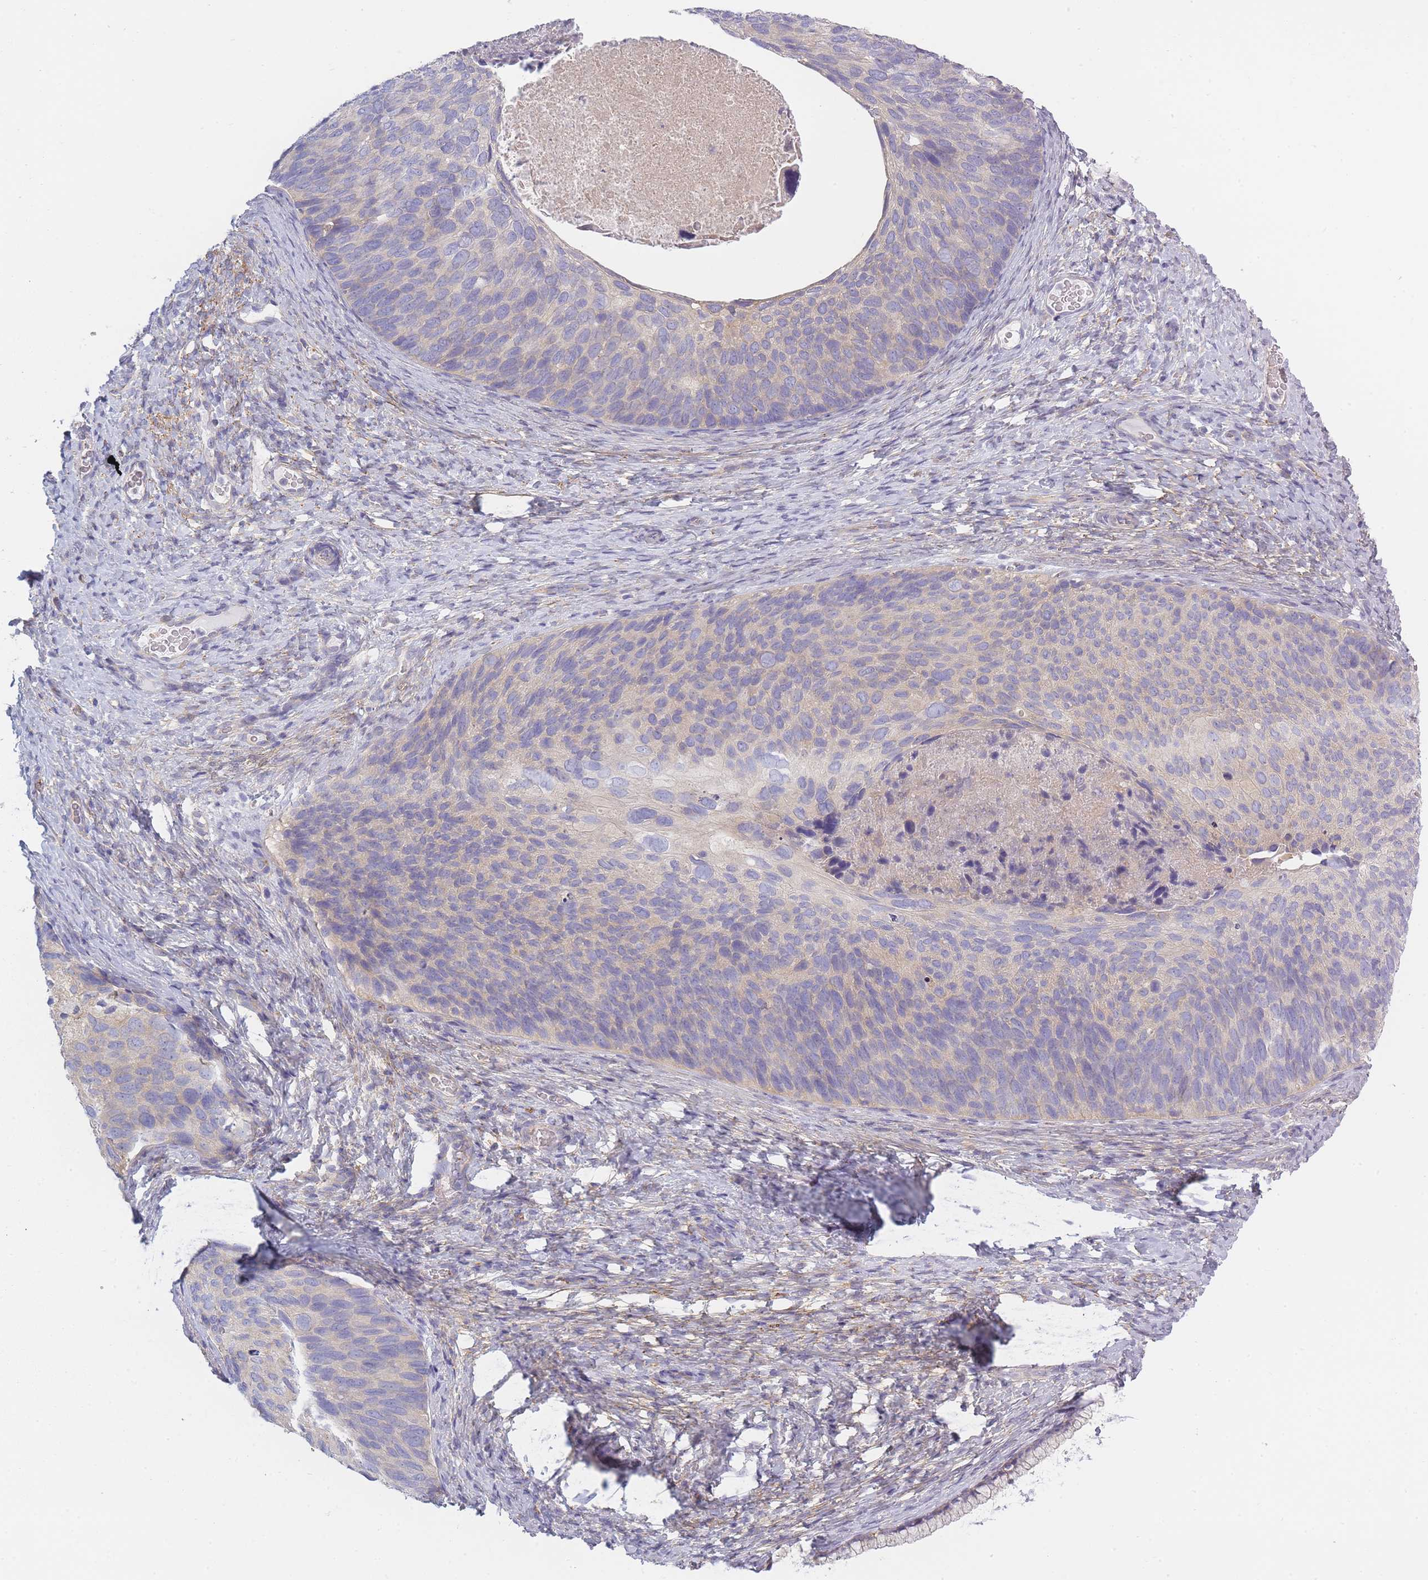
{"staining": {"intensity": "negative", "quantity": "none", "location": "none"}, "tissue": "cervical cancer", "cell_type": "Tumor cells", "image_type": "cancer", "snomed": [{"axis": "morphology", "description": "Squamous cell carcinoma, NOS"}, {"axis": "topography", "description": "Cervix"}], "caption": "Immunohistochemistry (IHC) micrograph of neoplastic tissue: human cervical squamous cell carcinoma stained with DAB (3,3'-diaminobenzidine) displays no significant protein positivity in tumor cells.", "gene": "AP3M2", "patient": {"sex": "female", "age": 80}}